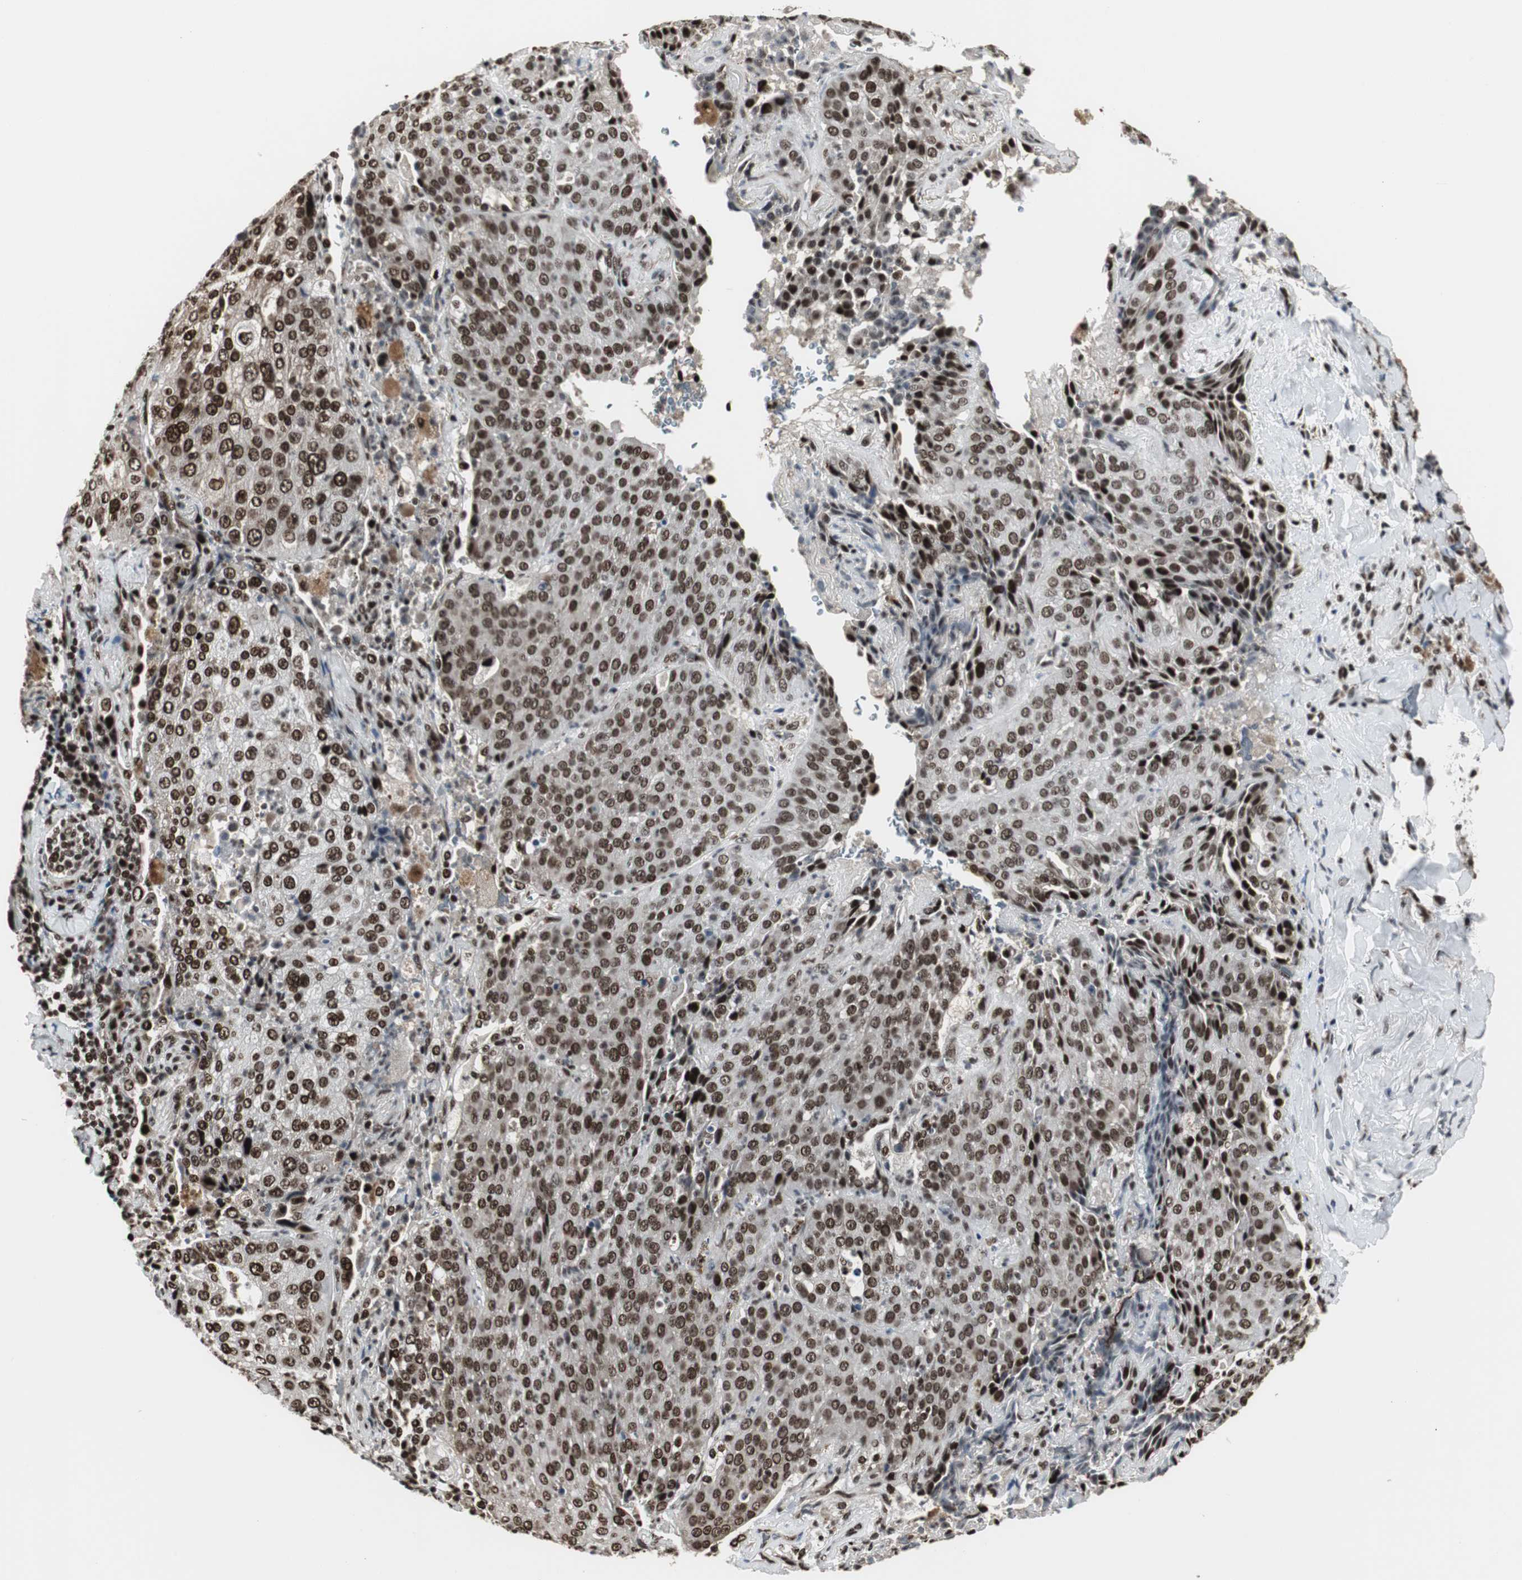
{"staining": {"intensity": "strong", "quantity": ">75%", "location": "nuclear"}, "tissue": "lung cancer", "cell_type": "Tumor cells", "image_type": "cancer", "snomed": [{"axis": "morphology", "description": "Squamous cell carcinoma, NOS"}, {"axis": "topography", "description": "Lung"}], "caption": "Immunohistochemistry of lung cancer shows high levels of strong nuclear expression in about >75% of tumor cells.", "gene": "PARN", "patient": {"sex": "male", "age": 54}}